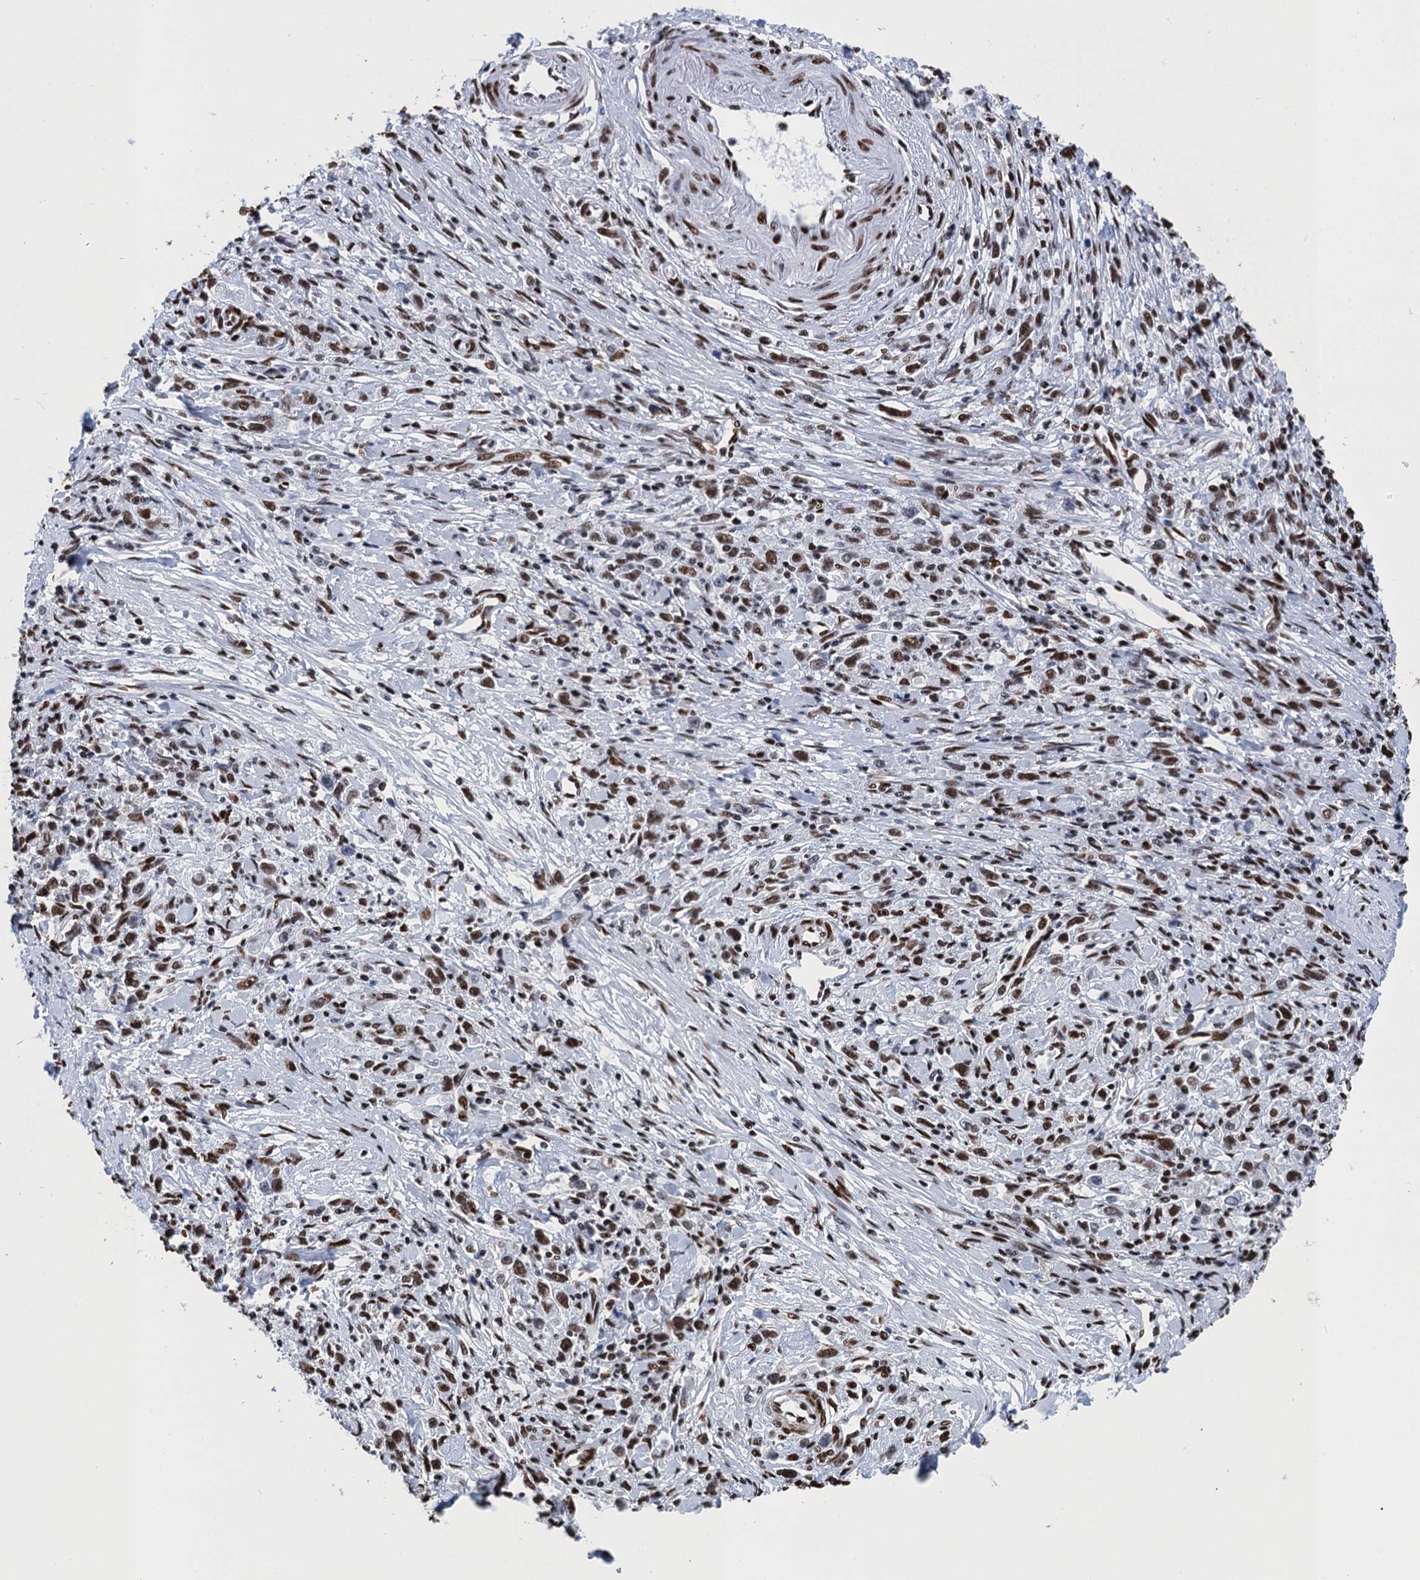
{"staining": {"intensity": "moderate", "quantity": ">75%", "location": "nuclear"}, "tissue": "stomach cancer", "cell_type": "Tumor cells", "image_type": "cancer", "snomed": [{"axis": "morphology", "description": "Adenocarcinoma, NOS"}, {"axis": "topography", "description": "Stomach"}], "caption": "Immunohistochemical staining of stomach cancer shows moderate nuclear protein positivity in approximately >75% of tumor cells.", "gene": "UBA2", "patient": {"sex": "female", "age": 59}}